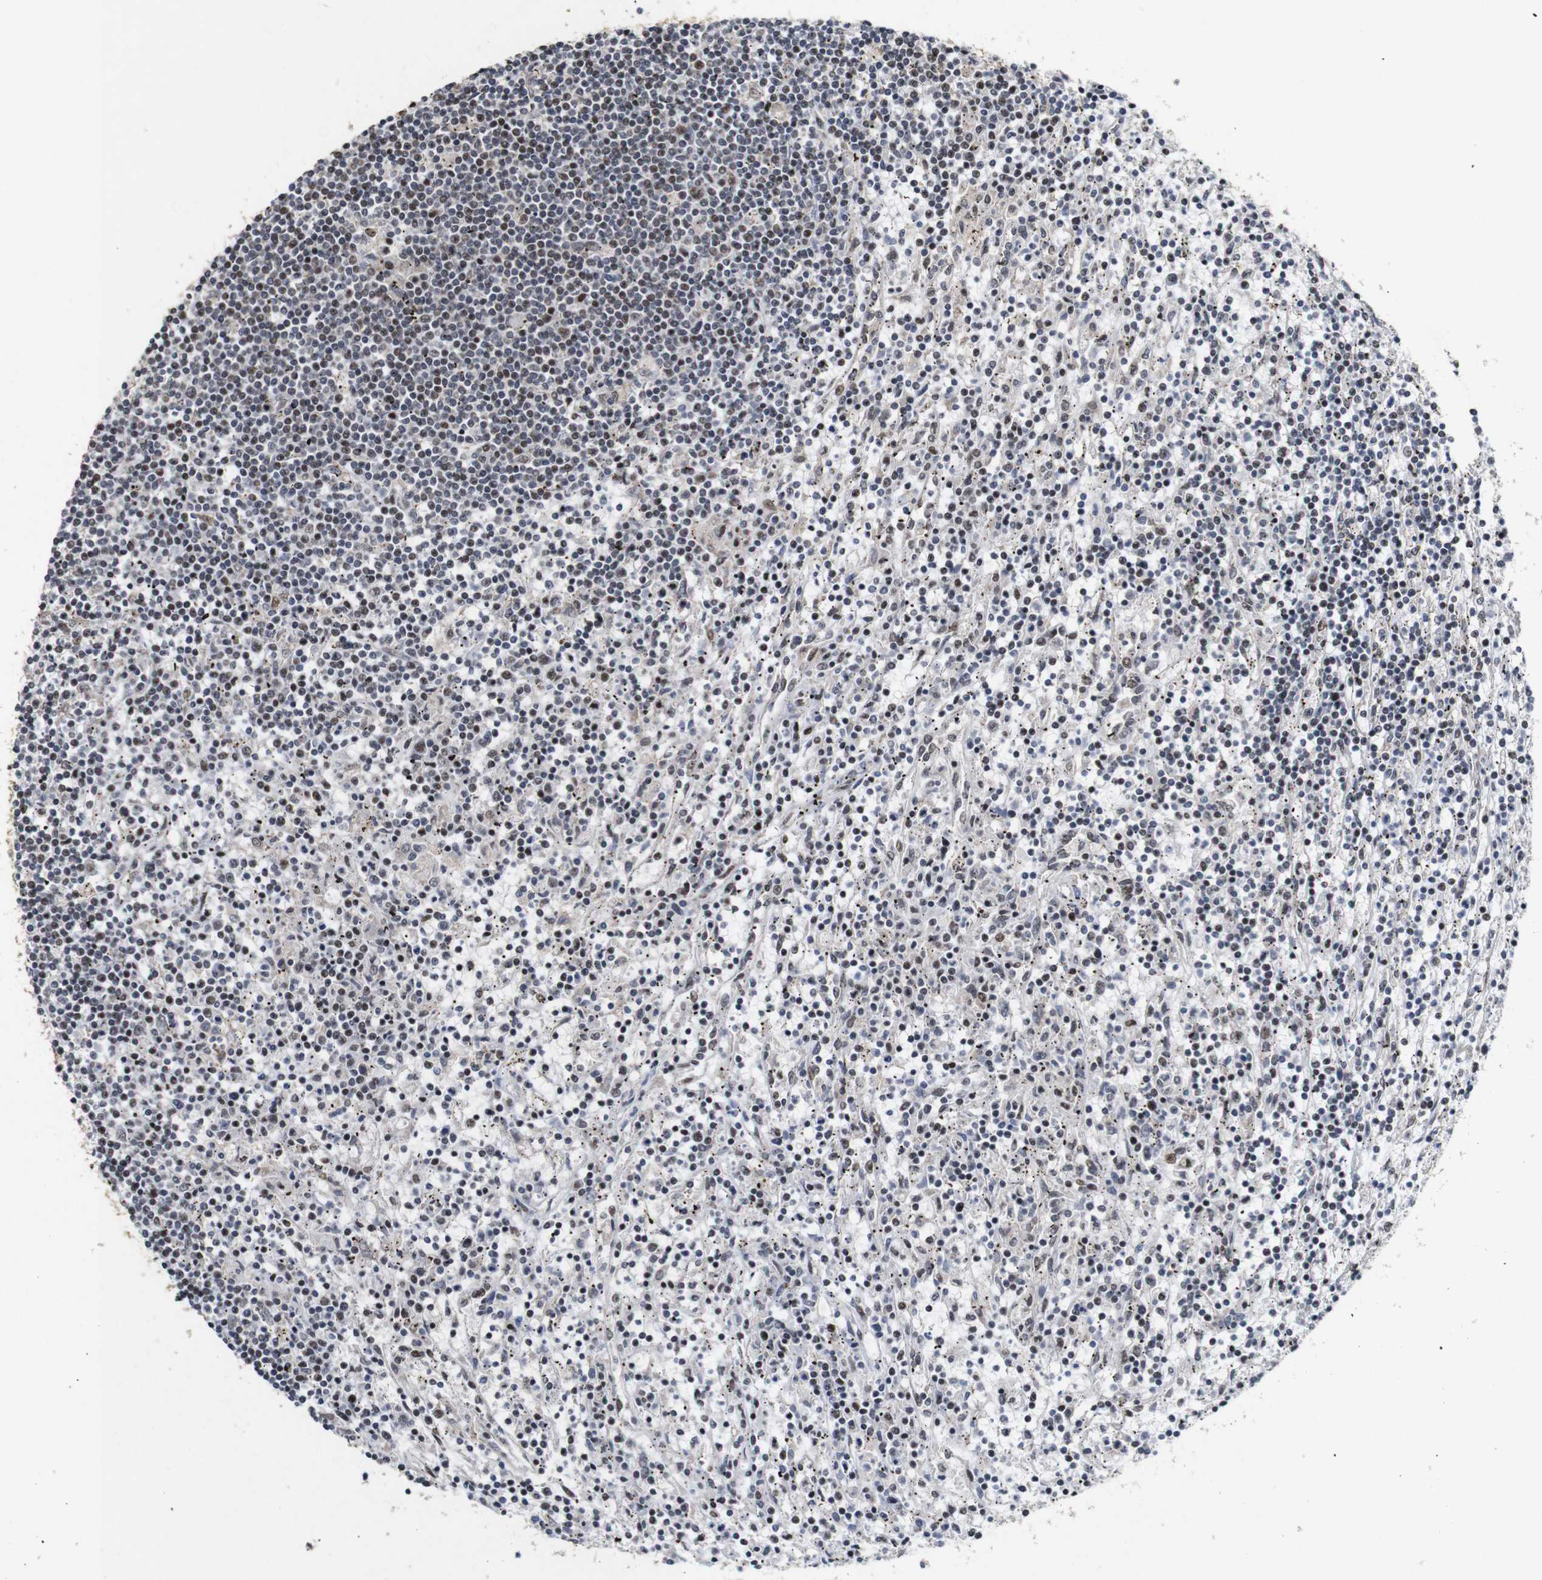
{"staining": {"intensity": "negative", "quantity": "none", "location": "none"}, "tissue": "lymphoma", "cell_type": "Tumor cells", "image_type": "cancer", "snomed": [{"axis": "morphology", "description": "Malignant lymphoma, non-Hodgkin's type, Low grade"}, {"axis": "topography", "description": "Spleen"}], "caption": "Low-grade malignant lymphoma, non-Hodgkin's type was stained to show a protein in brown. There is no significant expression in tumor cells.", "gene": "PYM1", "patient": {"sex": "male", "age": 76}}